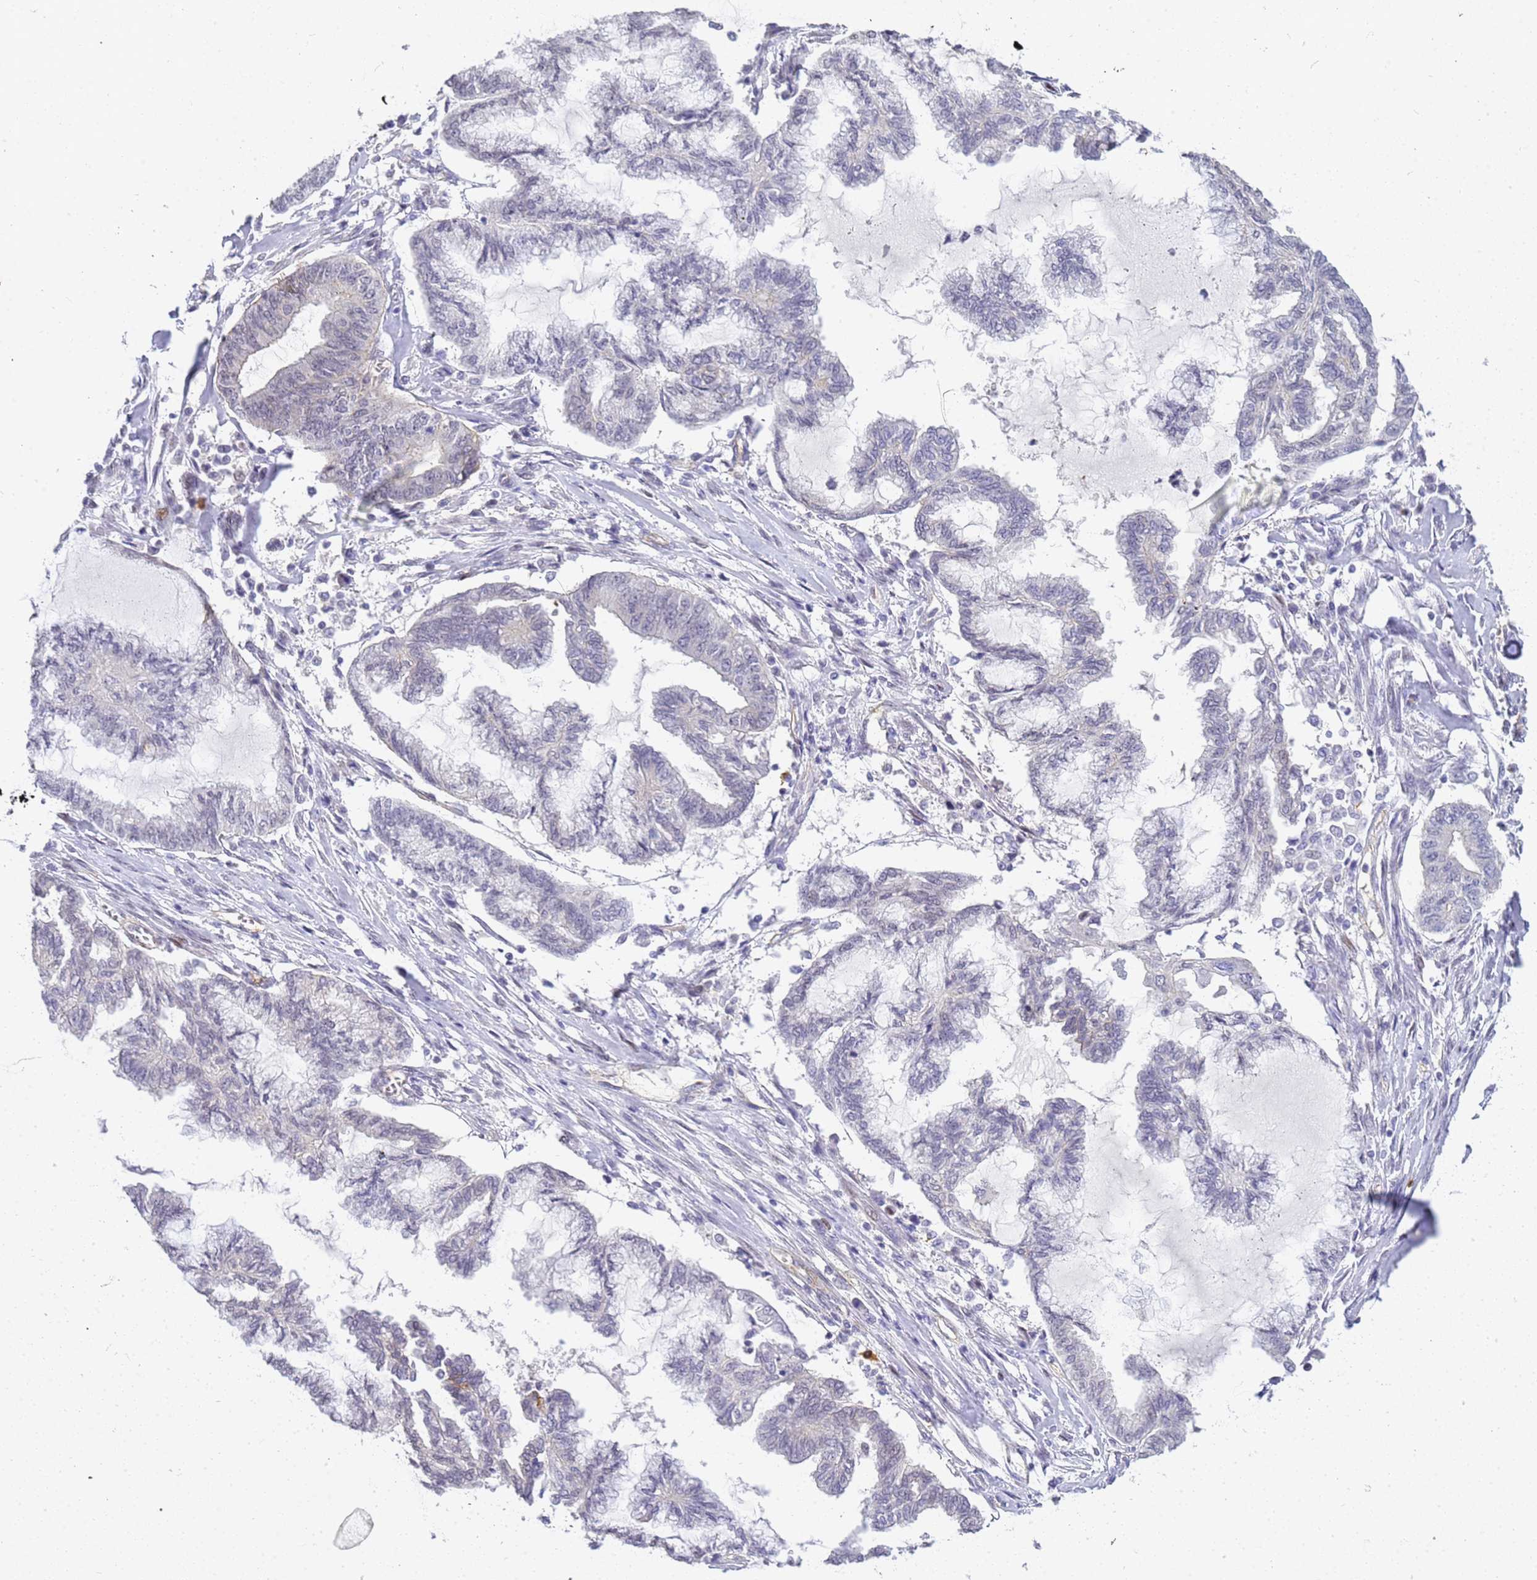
{"staining": {"intensity": "negative", "quantity": "none", "location": "none"}, "tissue": "endometrial cancer", "cell_type": "Tumor cells", "image_type": "cancer", "snomed": [{"axis": "morphology", "description": "Adenocarcinoma, NOS"}, {"axis": "topography", "description": "Endometrium"}], "caption": "Immunohistochemistry (IHC) of human endometrial adenocarcinoma reveals no expression in tumor cells. (DAB (3,3'-diaminobenzidine) immunohistochemistry visualized using brightfield microscopy, high magnification).", "gene": "GON4L", "patient": {"sex": "female", "age": 86}}